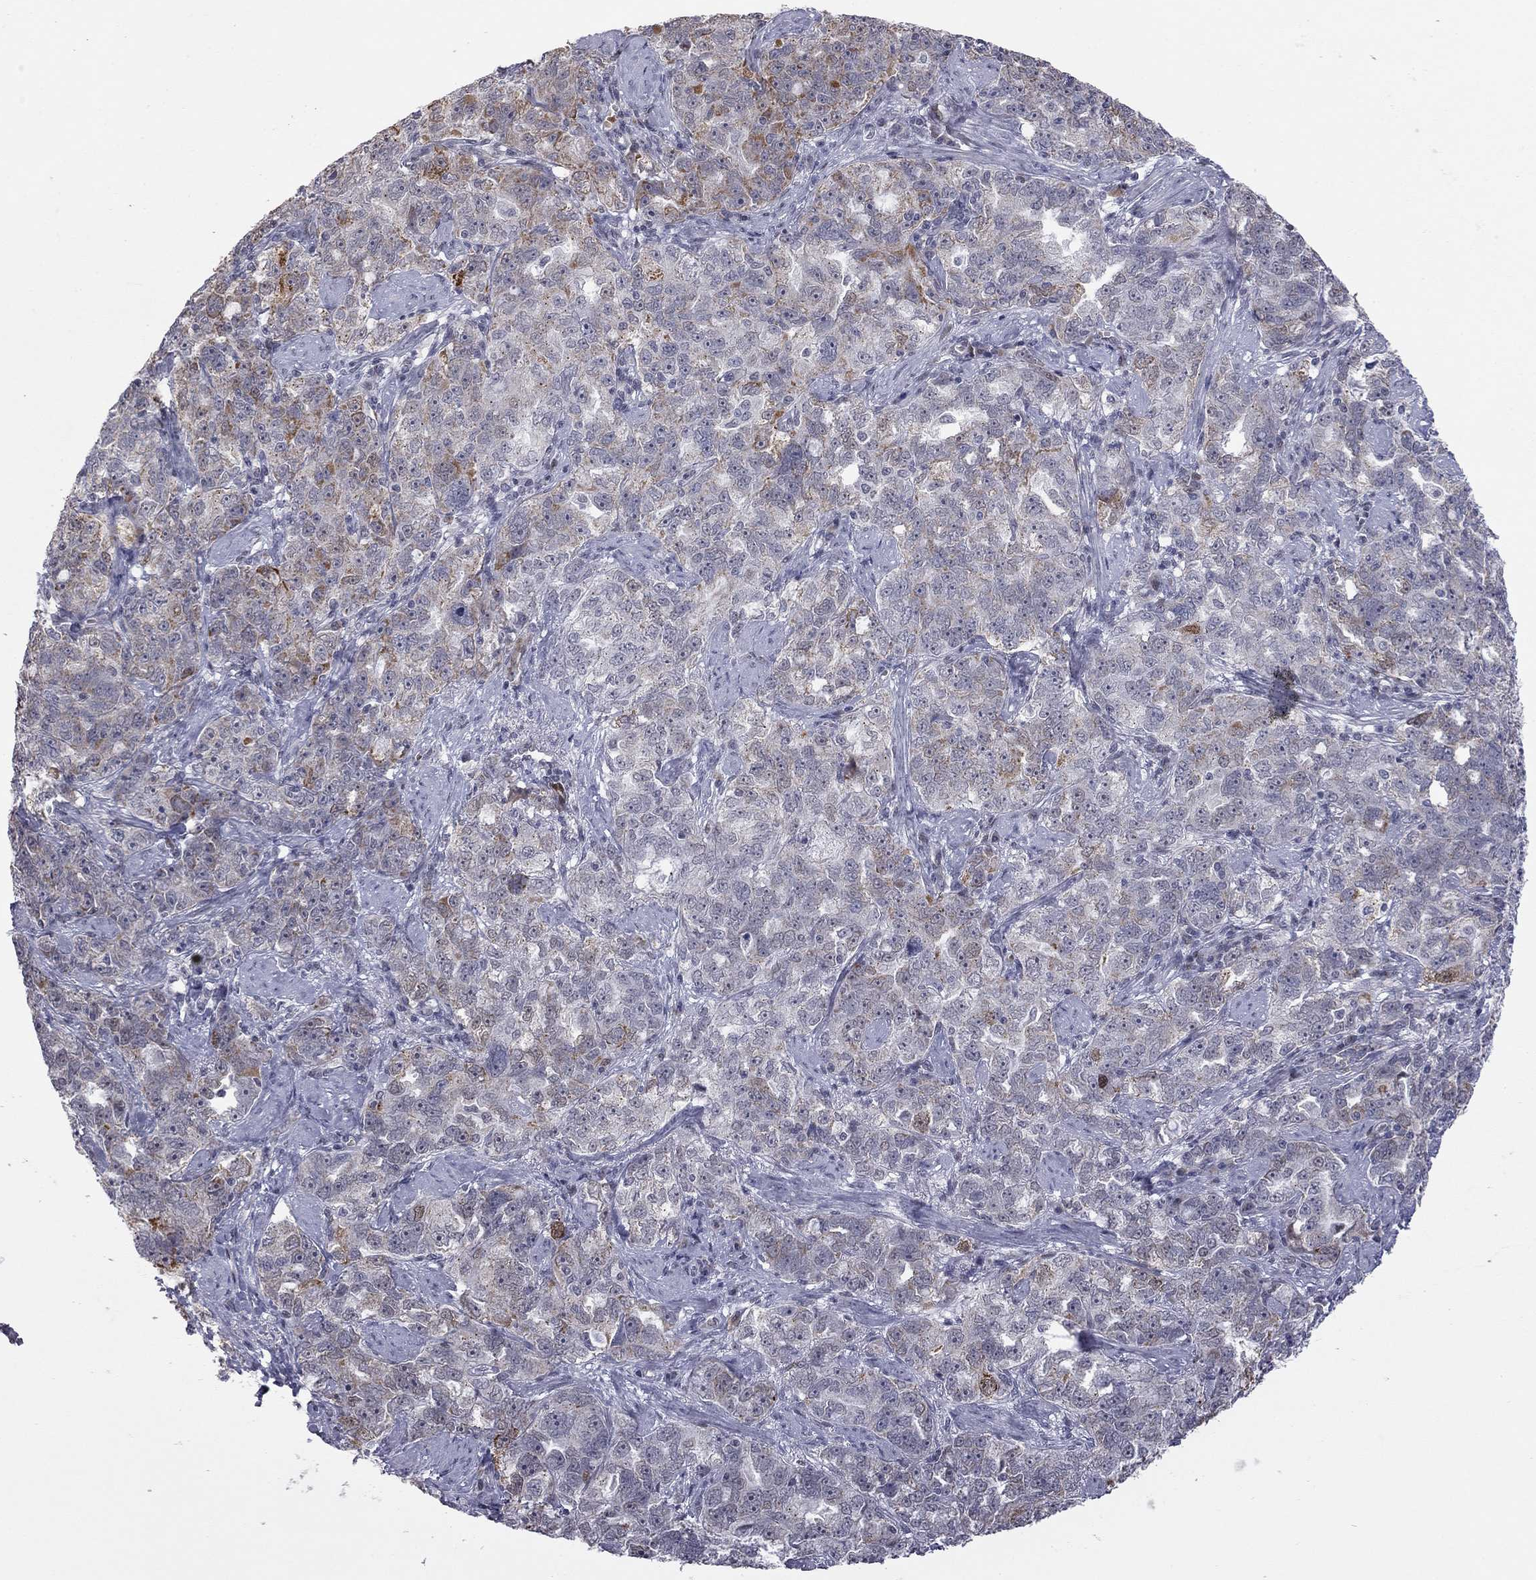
{"staining": {"intensity": "strong", "quantity": "<25%", "location": "cytoplasmic/membranous"}, "tissue": "ovarian cancer", "cell_type": "Tumor cells", "image_type": "cancer", "snomed": [{"axis": "morphology", "description": "Cystadenocarcinoma, serous, NOS"}, {"axis": "topography", "description": "Ovary"}], "caption": "A brown stain labels strong cytoplasmic/membranous staining of a protein in ovarian serous cystadenocarcinoma tumor cells.", "gene": "MC3R", "patient": {"sex": "female", "age": 51}}